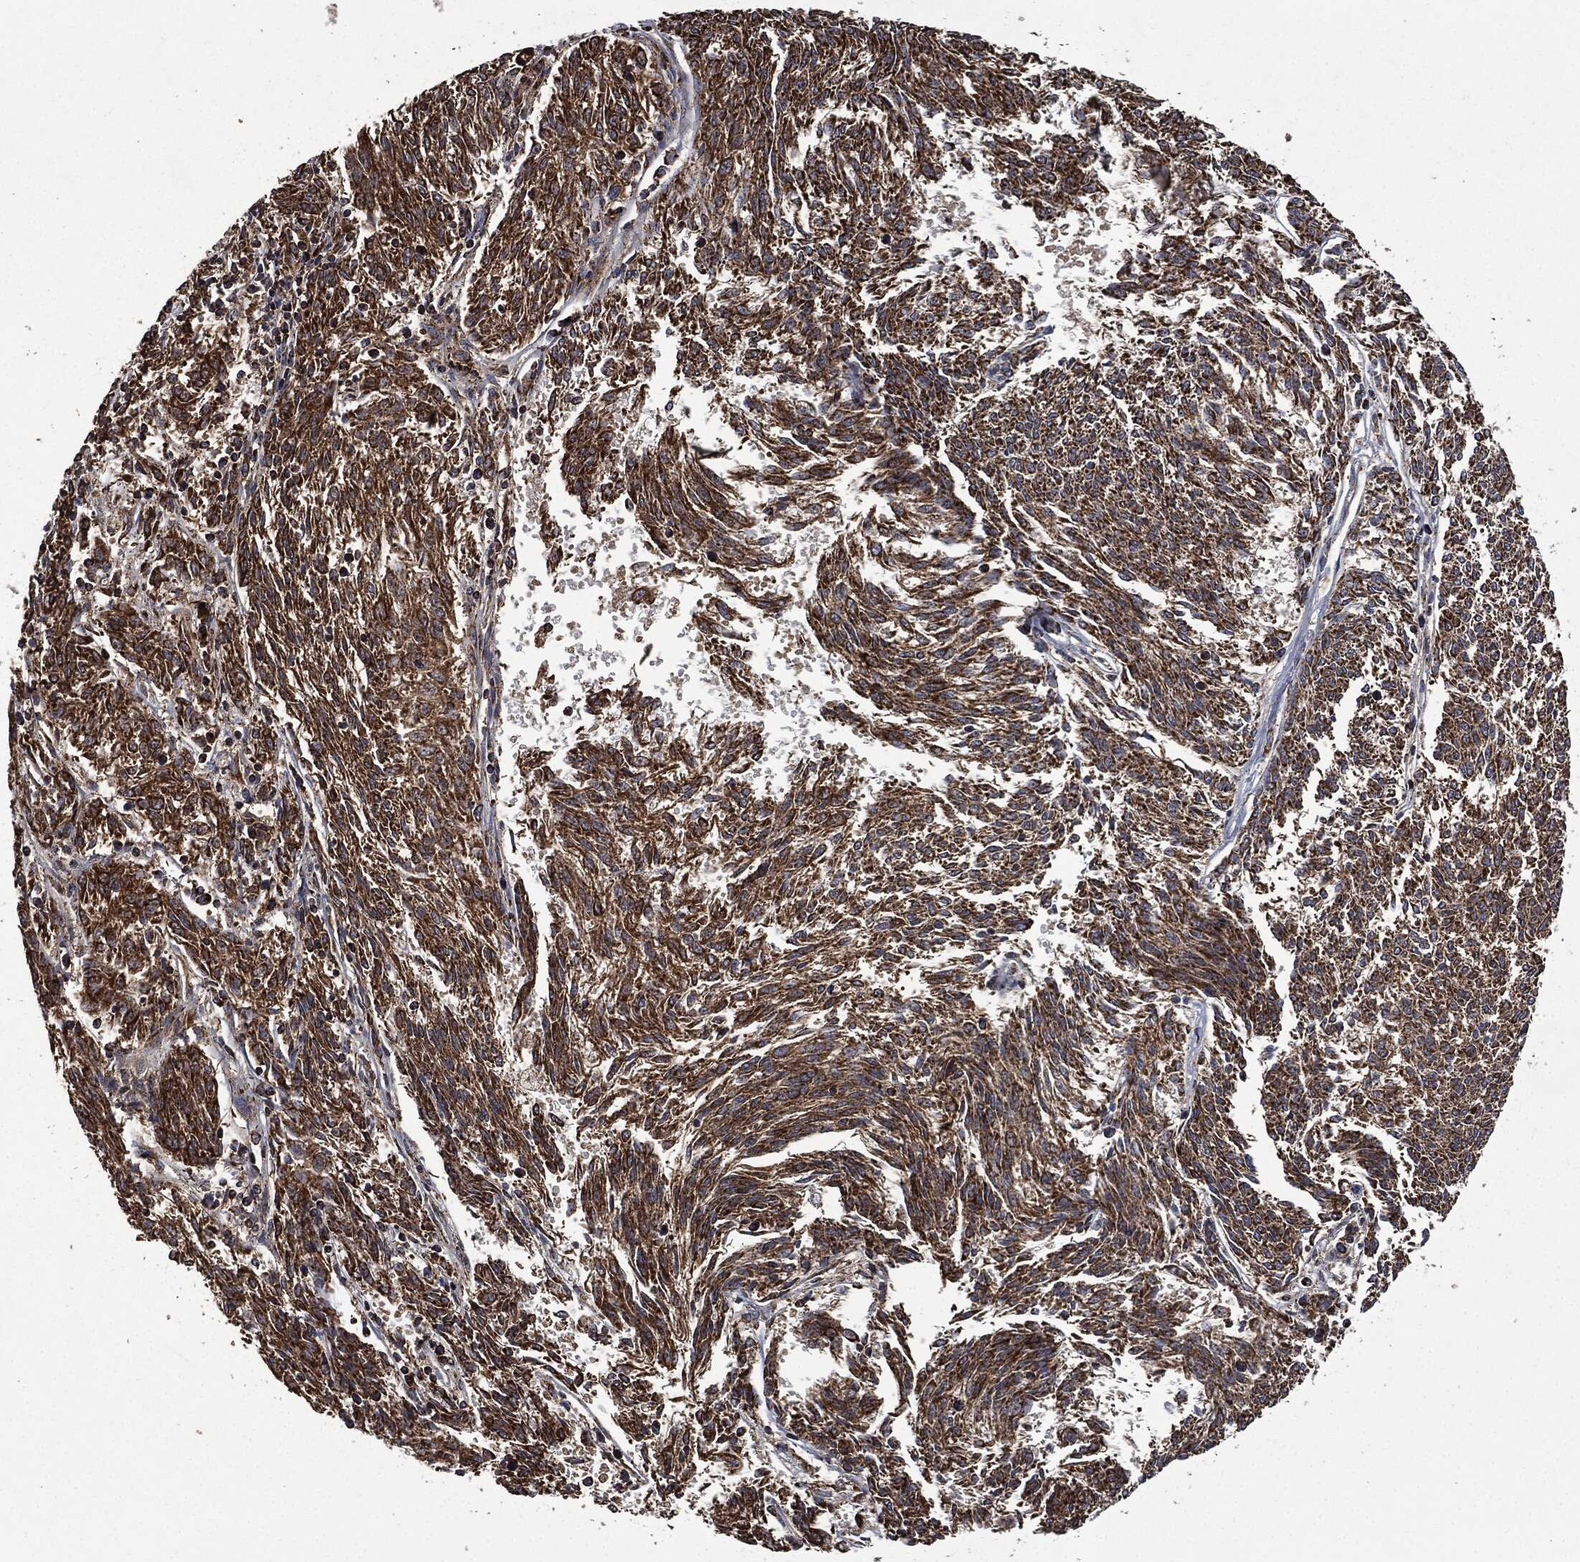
{"staining": {"intensity": "strong", "quantity": ">75%", "location": "cytoplasmic/membranous"}, "tissue": "melanoma", "cell_type": "Tumor cells", "image_type": "cancer", "snomed": [{"axis": "morphology", "description": "Malignant melanoma, NOS"}, {"axis": "topography", "description": "Skin"}], "caption": "Human malignant melanoma stained with a brown dye shows strong cytoplasmic/membranous positive staining in about >75% of tumor cells.", "gene": "RYK", "patient": {"sex": "female", "age": 72}}